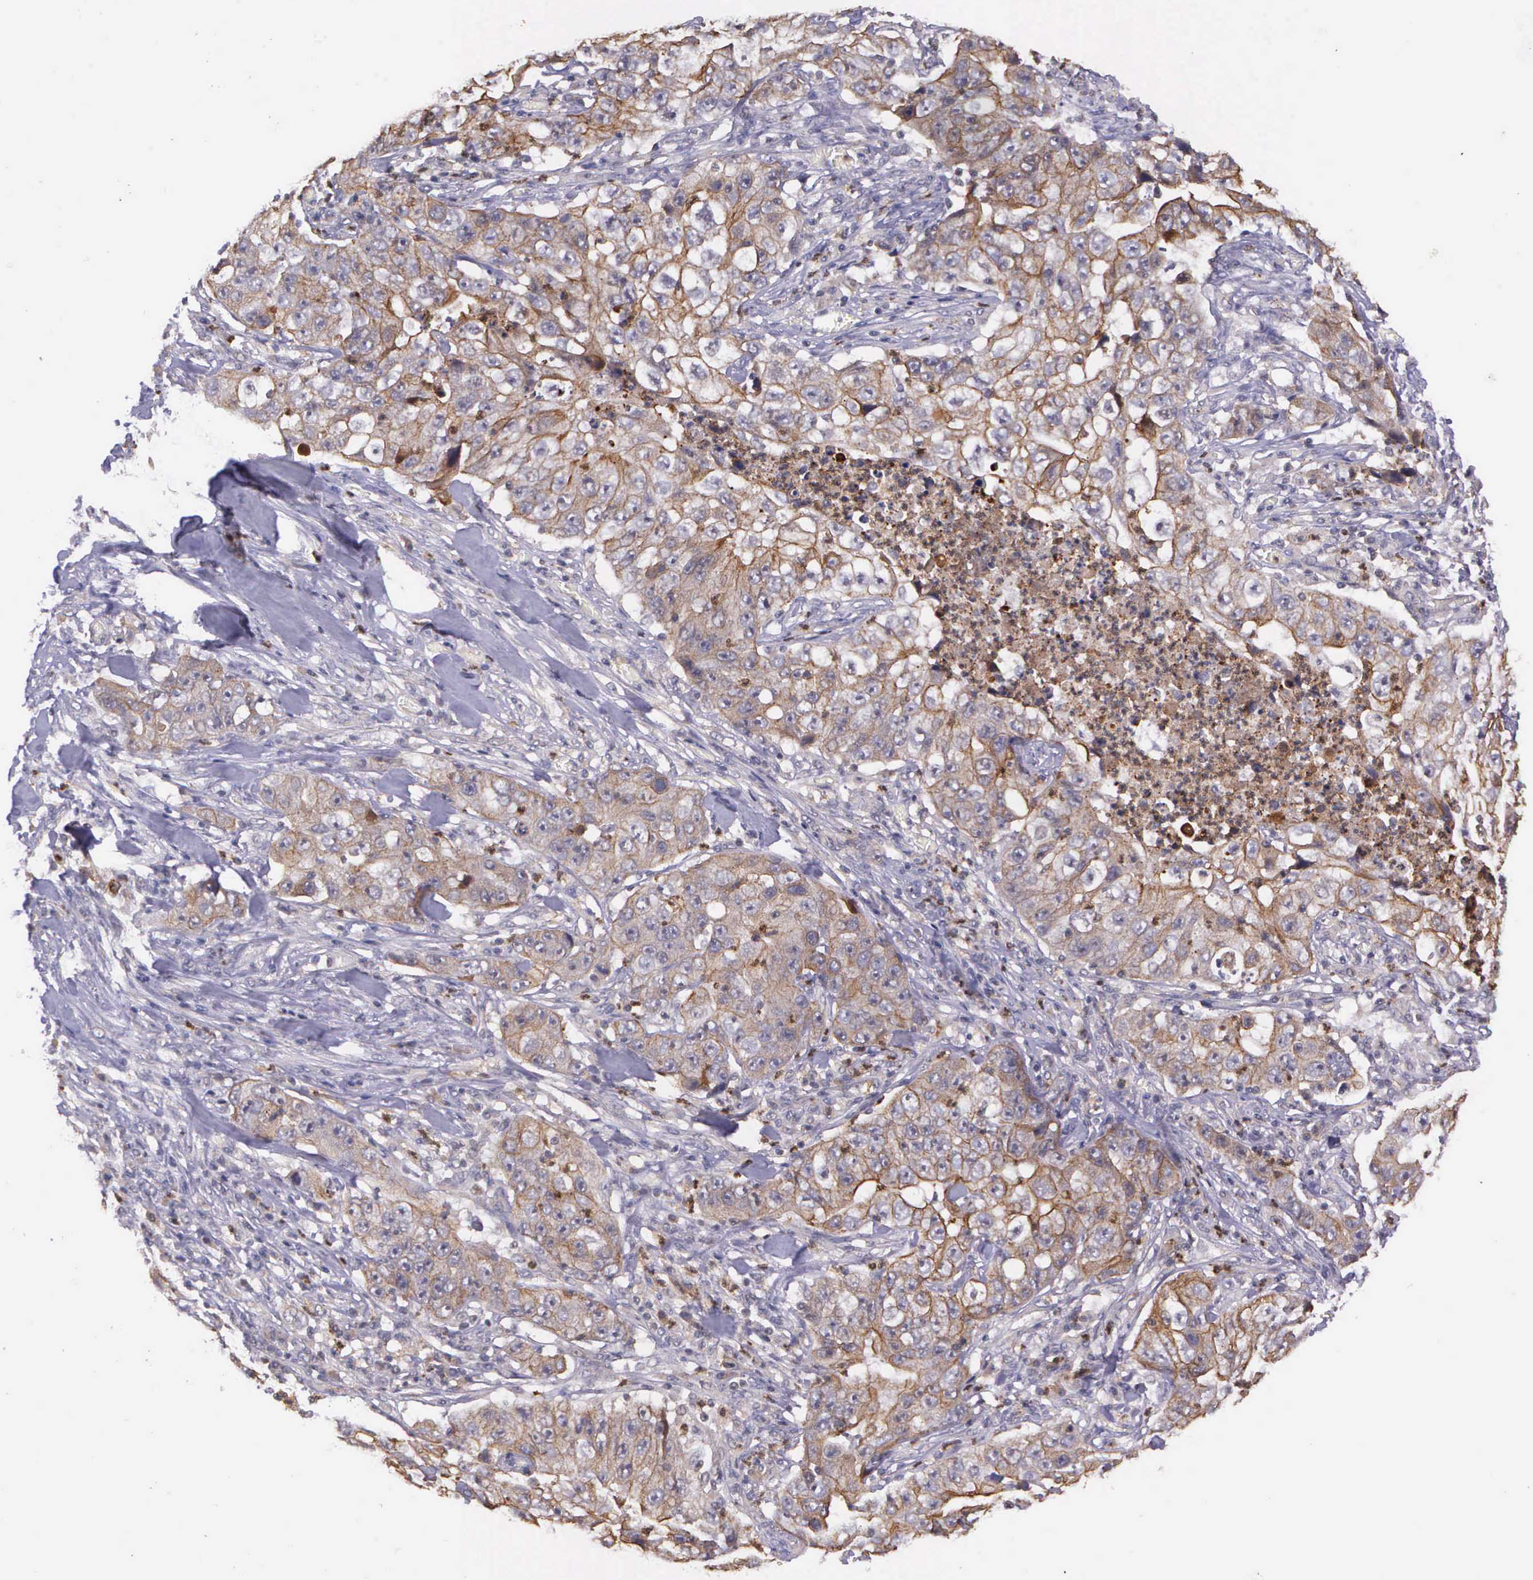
{"staining": {"intensity": "weak", "quantity": ">75%", "location": "cytoplasmic/membranous"}, "tissue": "lung cancer", "cell_type": "Tumor cells", "image_type": "cancer", "snomed": [{"axis": "morphology", "description": "Squamous cell carcinoma, NOS"}, {"axis": "topography", "description": "Lung"}], "caption": "Protein staining of lung squamous cell carcinoma tissue demonstrates weak cytoplasmic/membranous expression in approximately >75% of tumor cells. (Stains: DAB in brown, nuclei in blue, Microscopy: brightfield microscopy at high magnification).", "gene": "PRICKLE3", "patient": {"sex": "male", "age": 64}}